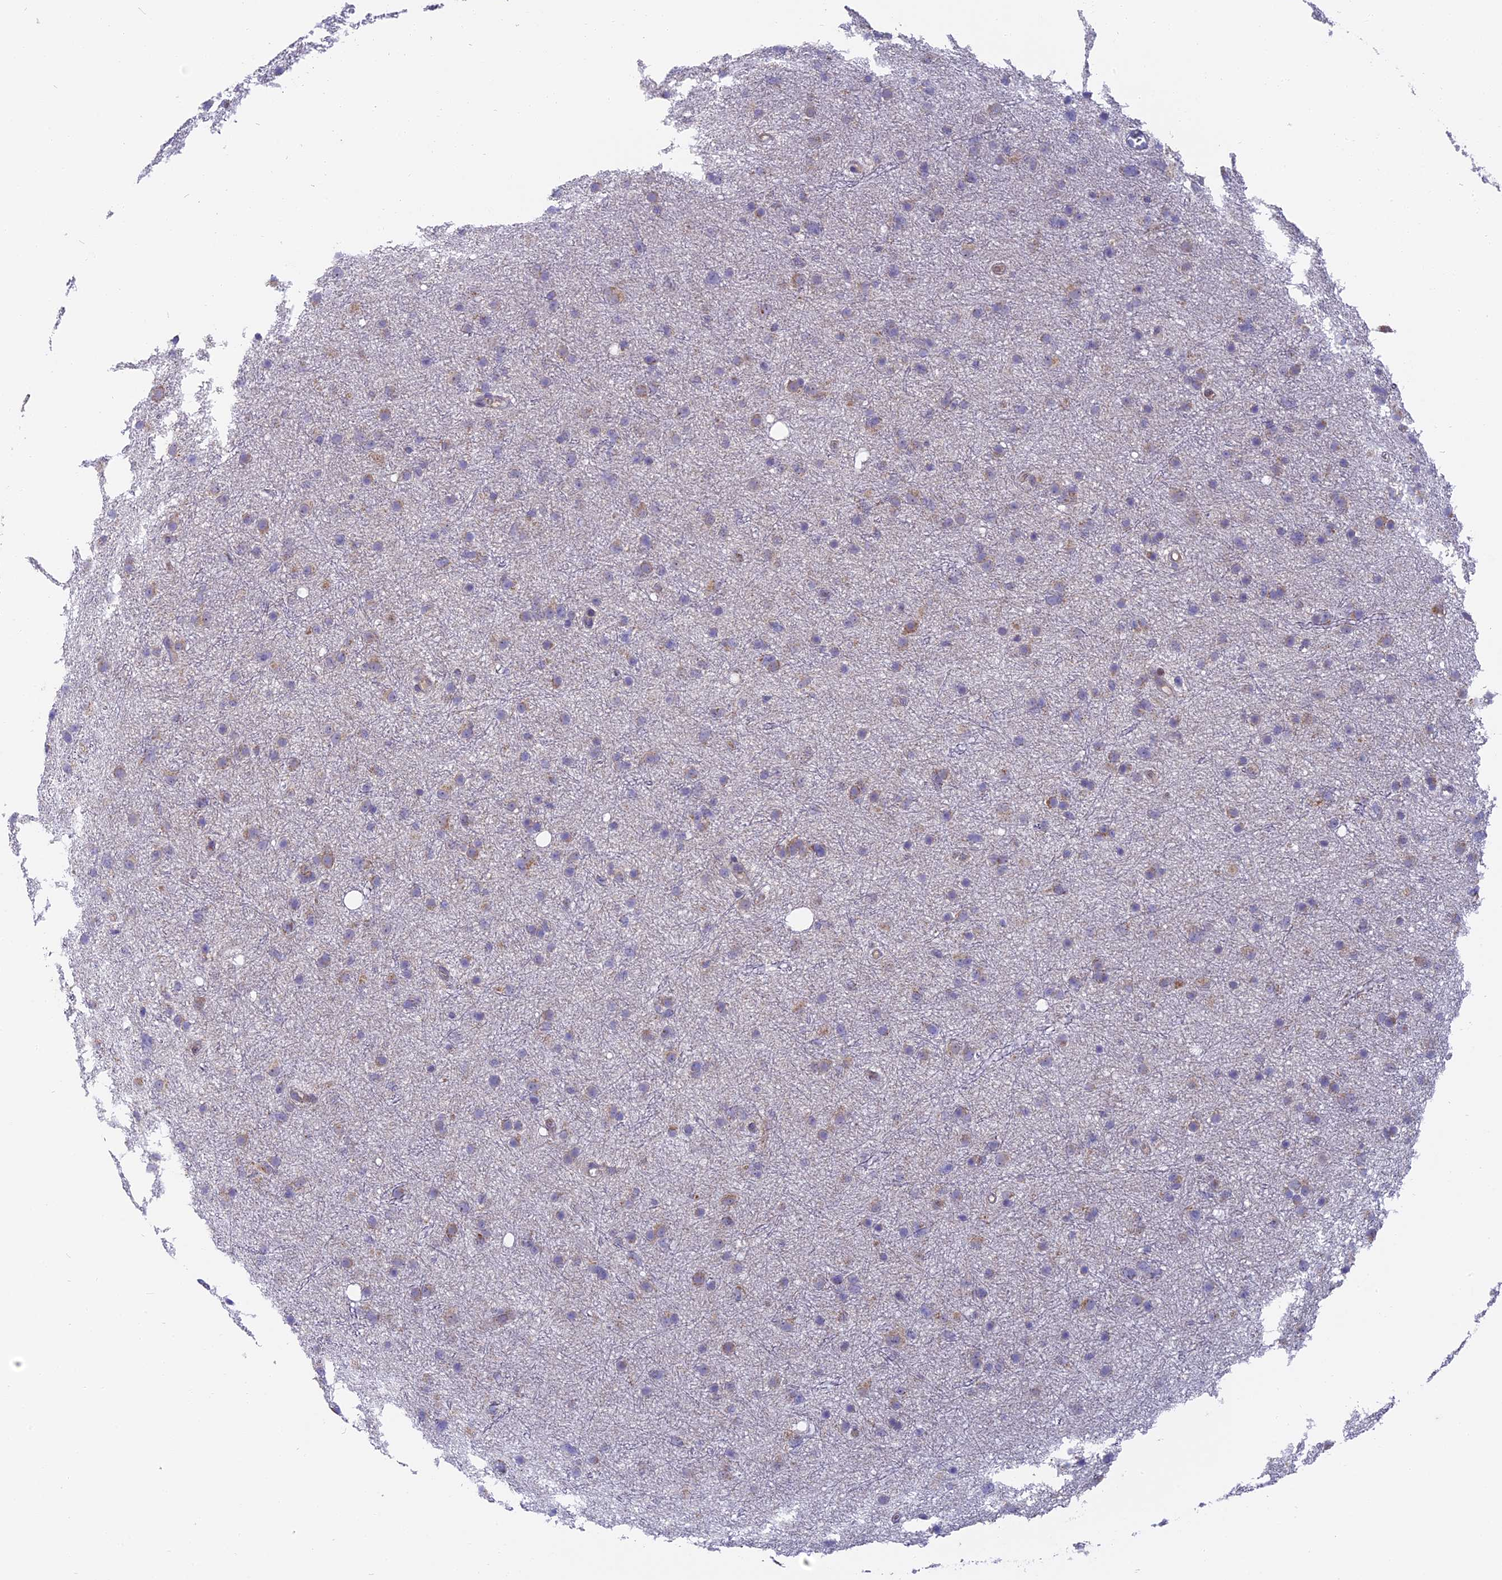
{"staining": {"intensity": "weak", "quantity": "<25%", "location": "cytoplasmic/membranous"}, "tissue": "glioma", "cell_type": "Tumor cells", "image_type": "cancer", "snomed": [{"axis": "morphology", "description": "Glioma, malignant, Low grade"}, {"axis": "topography", "description": "Cerebral cortex"}], "caption": "DAB immunohistochemical staining of glioma shows no significant expression in tumor cells.", "gene": "DTWD1", "patient": {"sex": "female", "age": 39}}